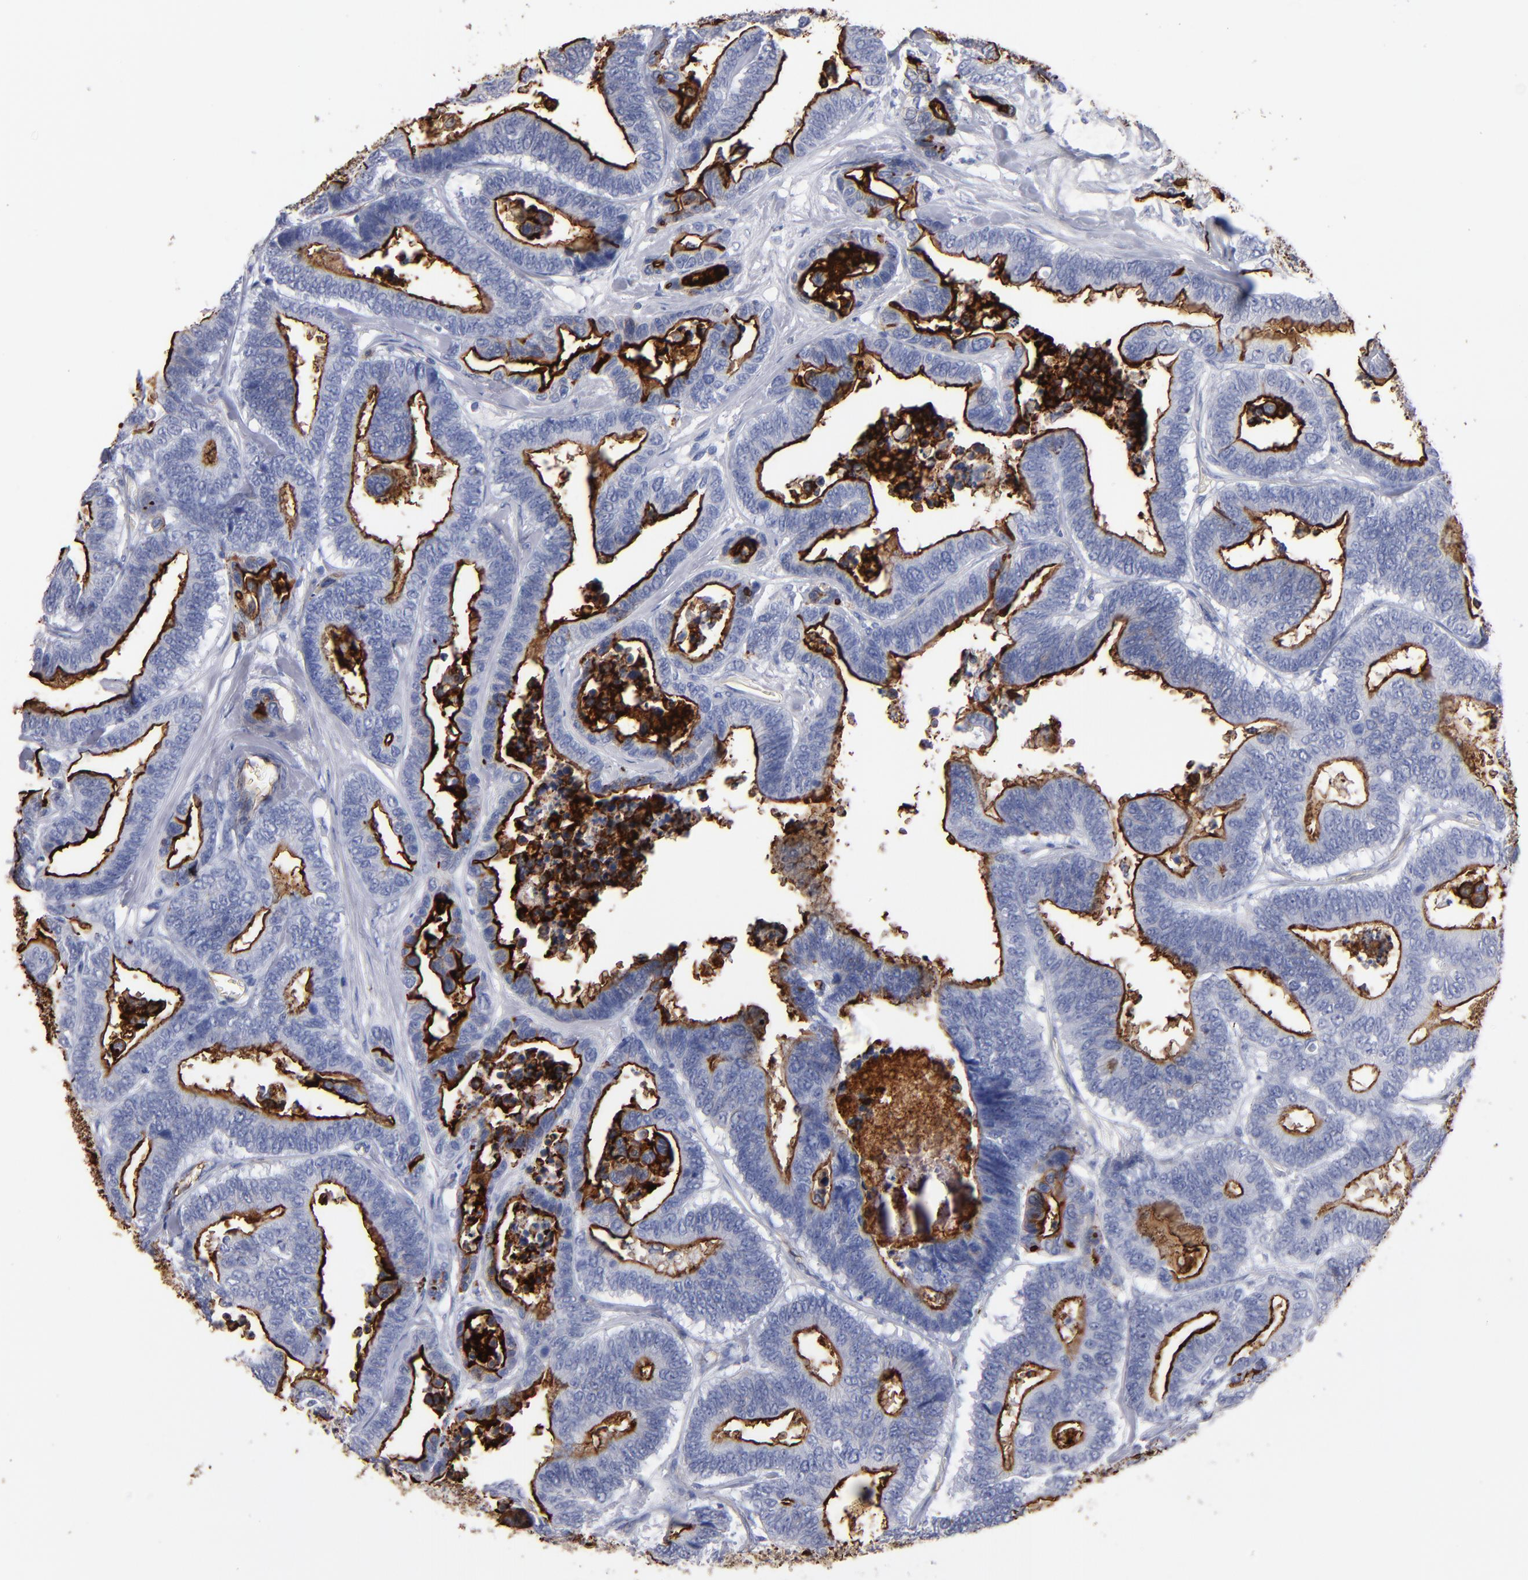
{"staining": {"intensity": "moderate", "quantity": "<25%", "location": "cytoplasmic/membranous"}, "tissue": "colorectal cancer", "cell_type": "Tumor cells", "image_type": "cancer", "snomed": [{"axis": "morphology", "description": "Adenocarcinoma, NOS"}, {"axis": "topography", "description": "Colon"}], "caption": "Protein expression analysis of human adenocarcinoma (colorectal) reveals moderate cytoplasmic/membranous expression in about <25% of tumor cells.", "gene": "TM4SF1", "patient": {"sex": "male", "age": 82}}